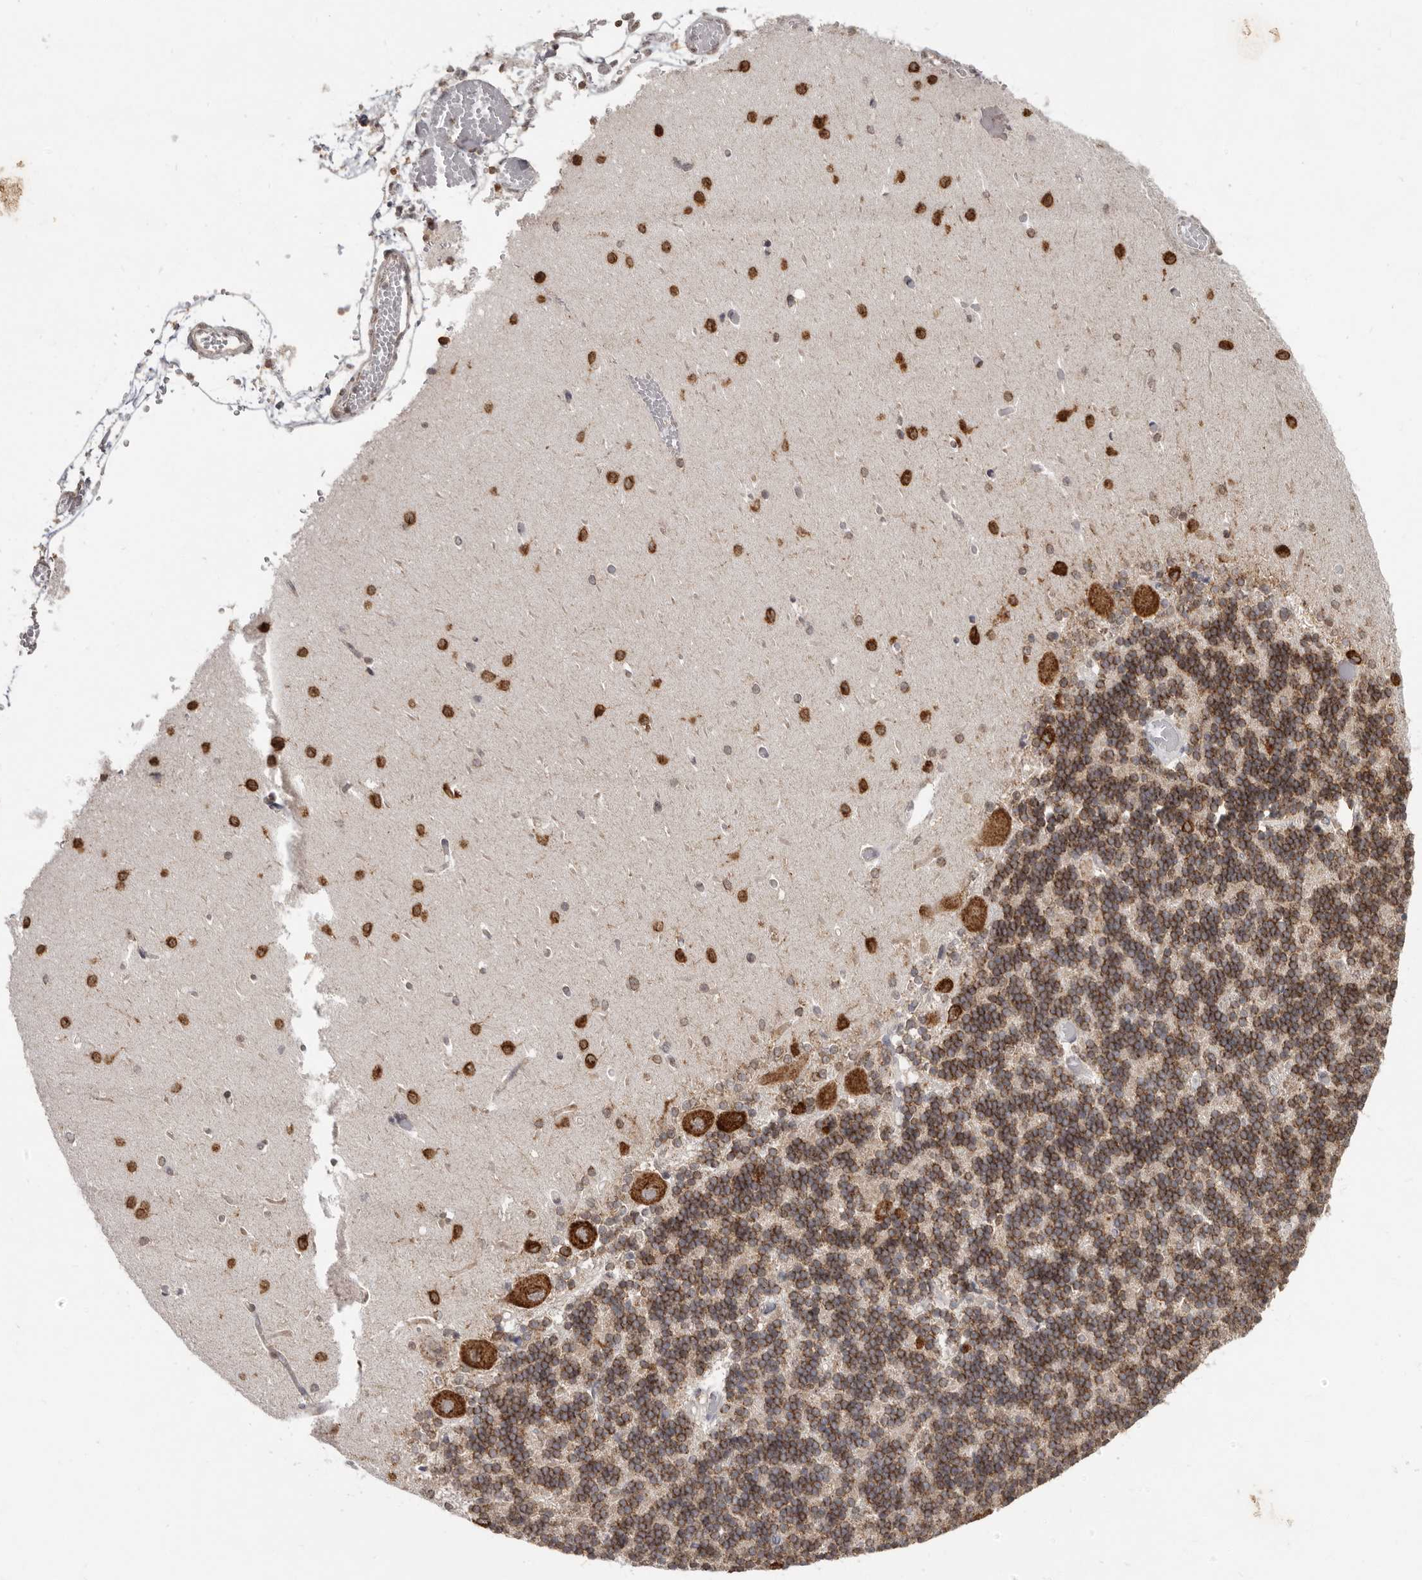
{"staining": {"intensity": "moderate", "quantity": "25%-75%", "location": "cytoplasmic/membranous,nuclear"}, "tissue": "cerebellum", "cell_type": "Cells in granular layer", "image_type": "normal", "snomed": [{"axis": "morphology", "description": "Normal tissue, NOS"}, {"axis": "topography", "description": "Cerebellum"}], "caption": "This image shows IHC staining of normal human cerebellum, with medium moderate cytoplasmic/membranous,nuclear staining in approximately 25%-75% of cells in granular layer.", "gene": "LINGO2", "patient": {"sex": "male", "age": 37}}